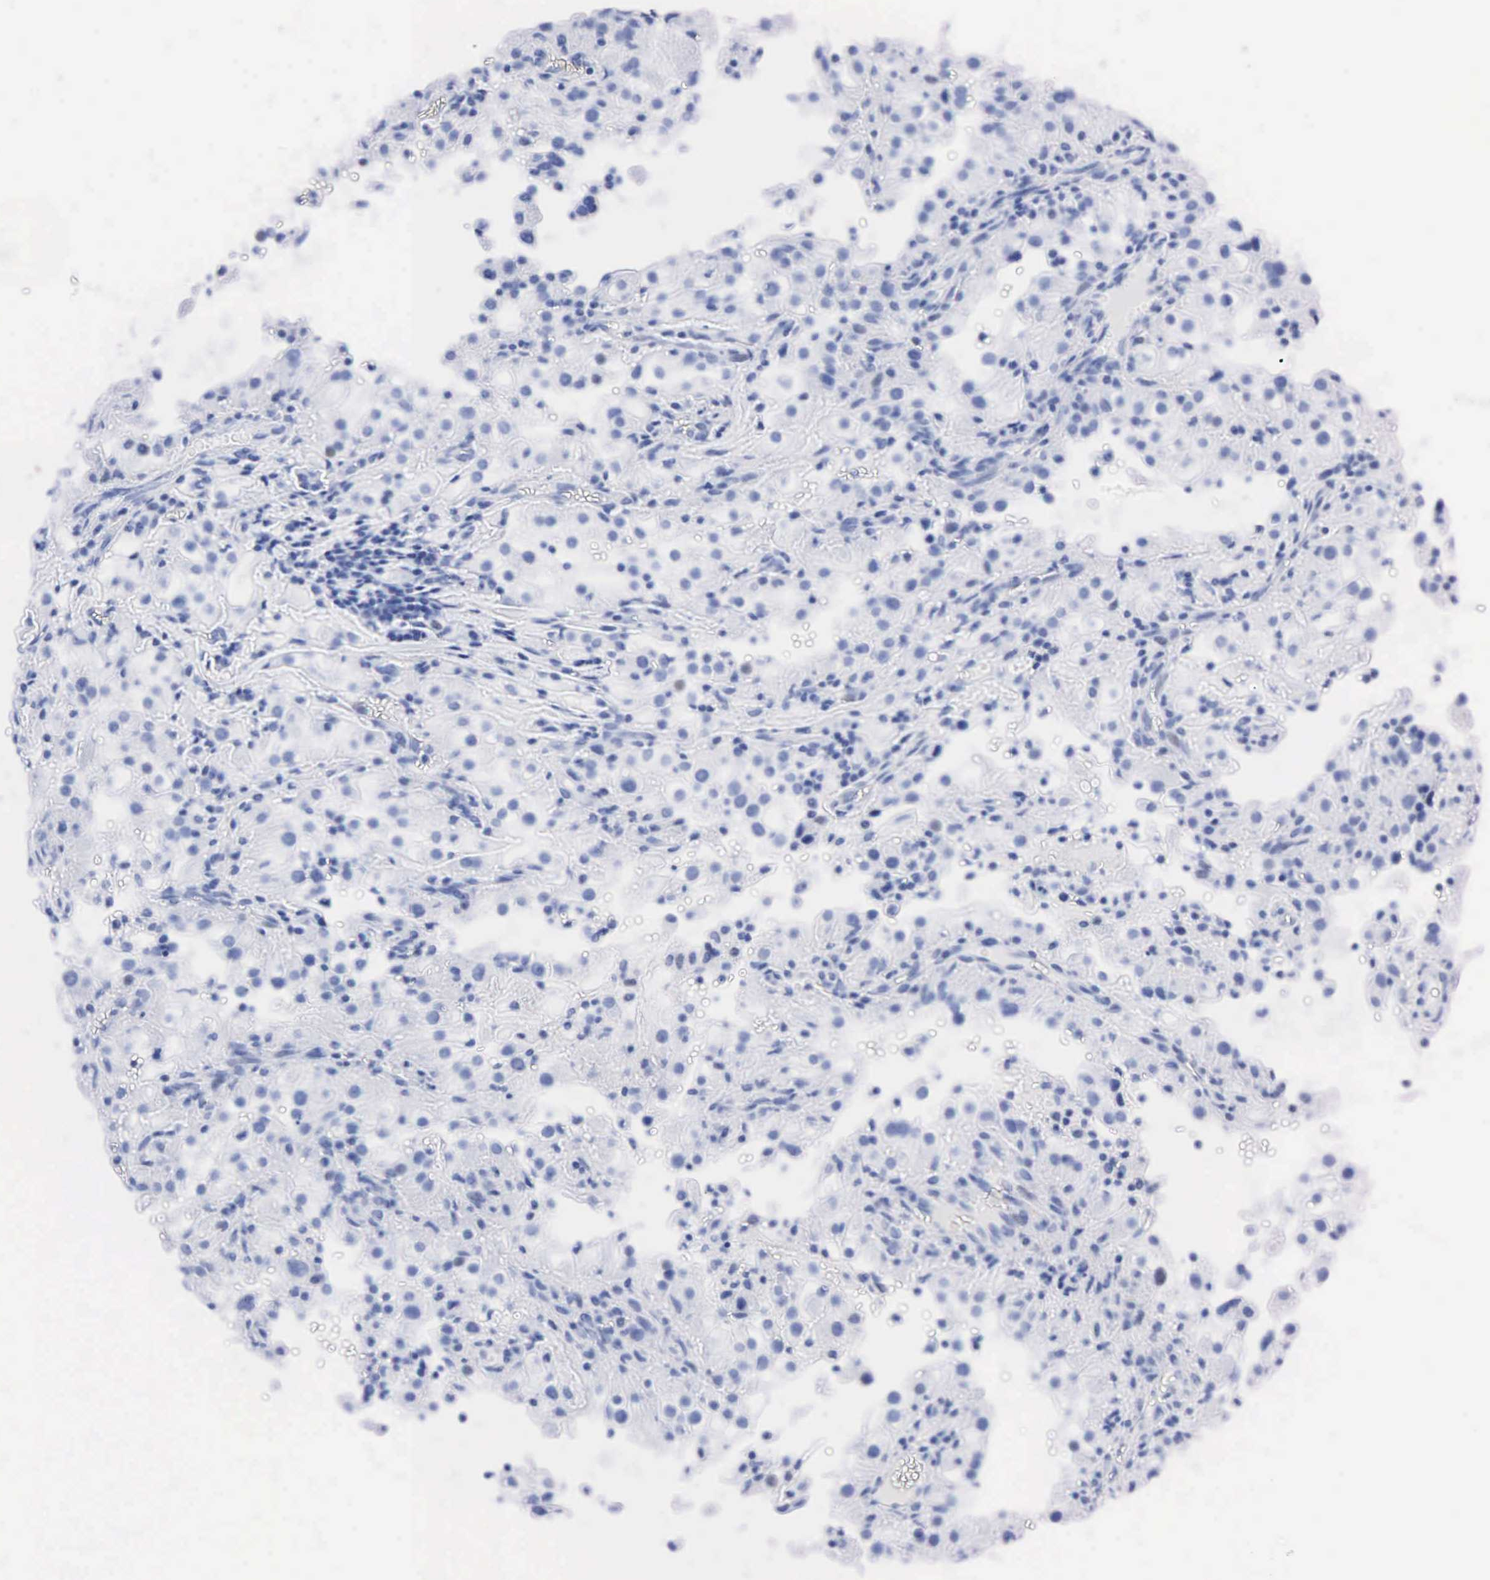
{"staining": {"intensity": "negative", "quantity": "none", "location": "none"}, "tissue": "renal cancer", "cell_type": "Tumor cells", "image_type": "cancer", "snomed": [{"axis": "morphology", "description": "Adenocarcinoma, NOS"}, {"axis": "topography", "description": "Kidney"}], "caption": "DAB (3,3'-diaminobenzidine) immunohistochemical staining of renal adenocarcinoma shows no significant staining in tumor cells.", "gene": "PTH", "patient": {"sex": "female", "age": 52}}